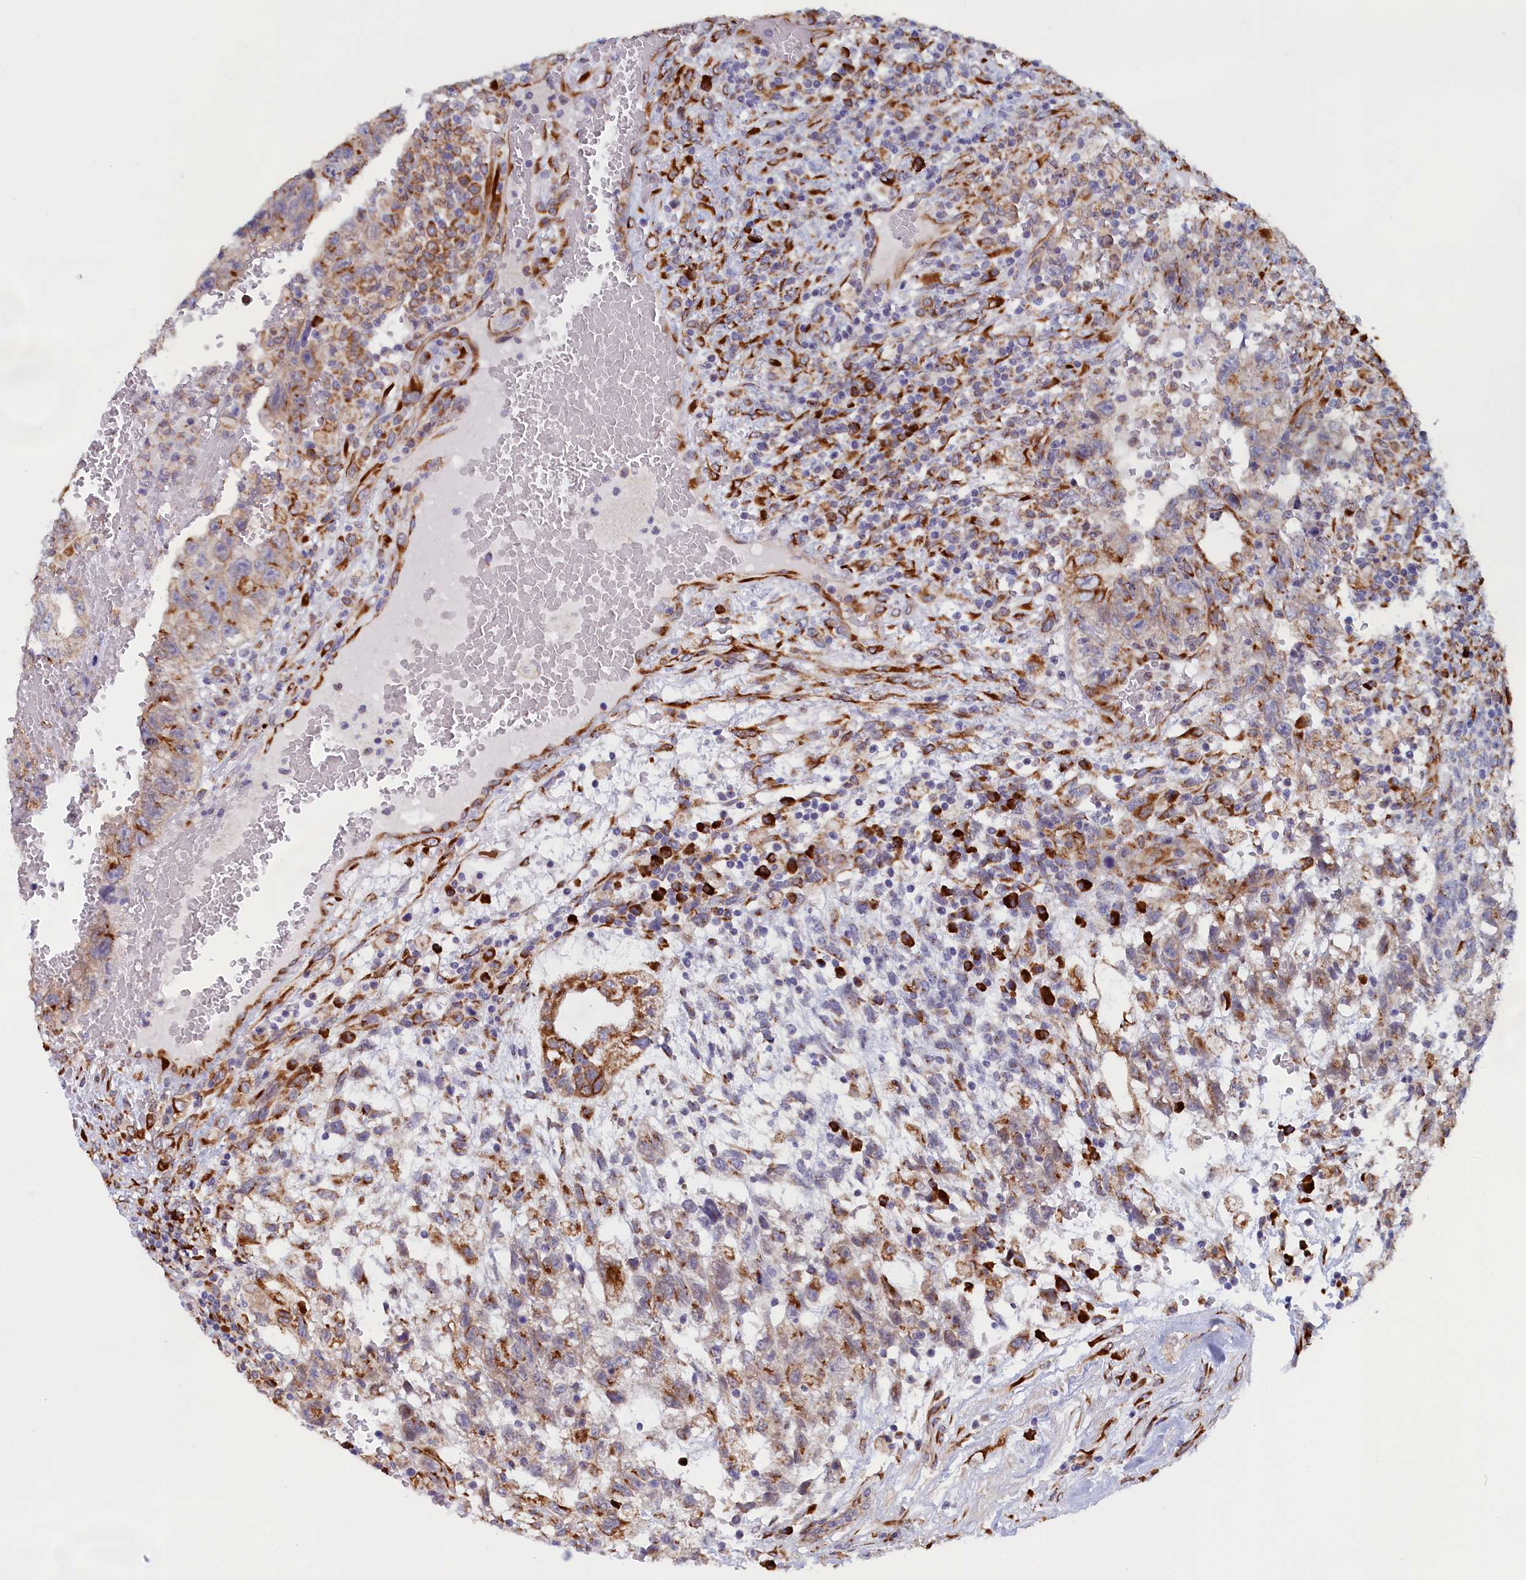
{"staining": {"intensity": "moderate", "quantity": "25%-75%", "location": "cytoplasmic/membranous"}, "tissue": "testis cancer", "cell_type": "Tumor cells", "image_type": "cancer", "snomed": [{"axis": "morphology", "description": "Carcinoma, Embryonal, NOS"}, {"axis": "topography", "description": "Testis"}], "caption": "Immunohistochemistry image of neoplastic tissue: testis cancer (embryonal carcinoma) stained using immunohistochemistry demonstrates medium levels of moderate protein expression localized specifically in the cytoplasmic/membranous of tumor cells, appearing as a cytoplasmic/membranous brown color.", "gene": "CCDC68", "patient": {"sex": "male", "age": 36}}